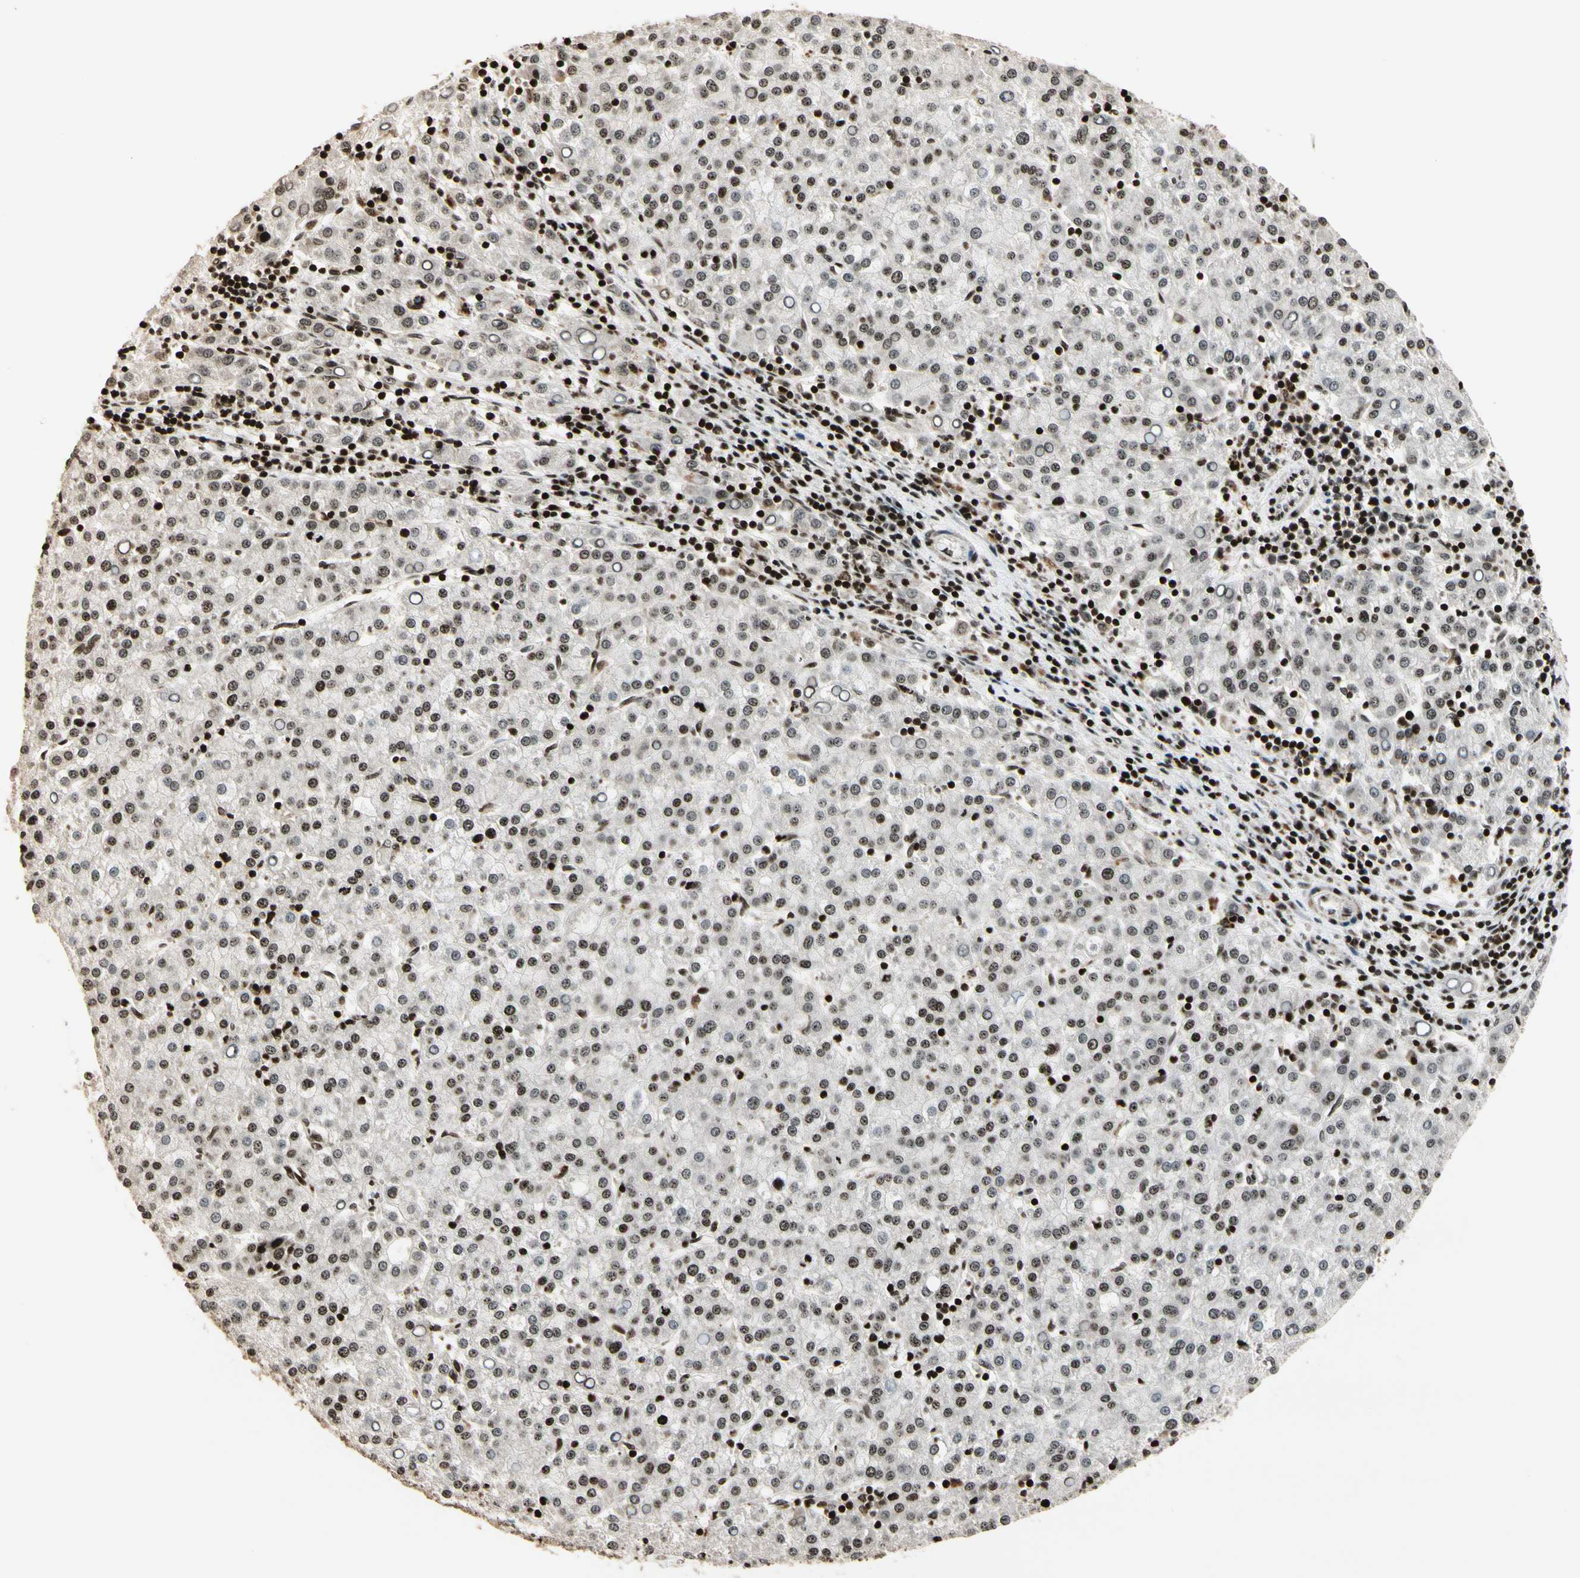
{"staining": {"intensity": "moderate", "quantity": ">75%", "location": "nuclear"}, "tissue": "liver cancer", "cell_type": "Tumor cells", "image_type": "cancer", "snomed": [{"axis": "morphology", "description": "Carcinoma, Hepatocellular, NOS"}, {"axis": "topography", "description": "Liver"}], "caption": "A brown stain labels moderate nuclear expression of a protein in hepatocellular carcinoma (liver) tumor cells.", "gene": "TSHZ3", "patient": {"sex": "female", "age": 58}}